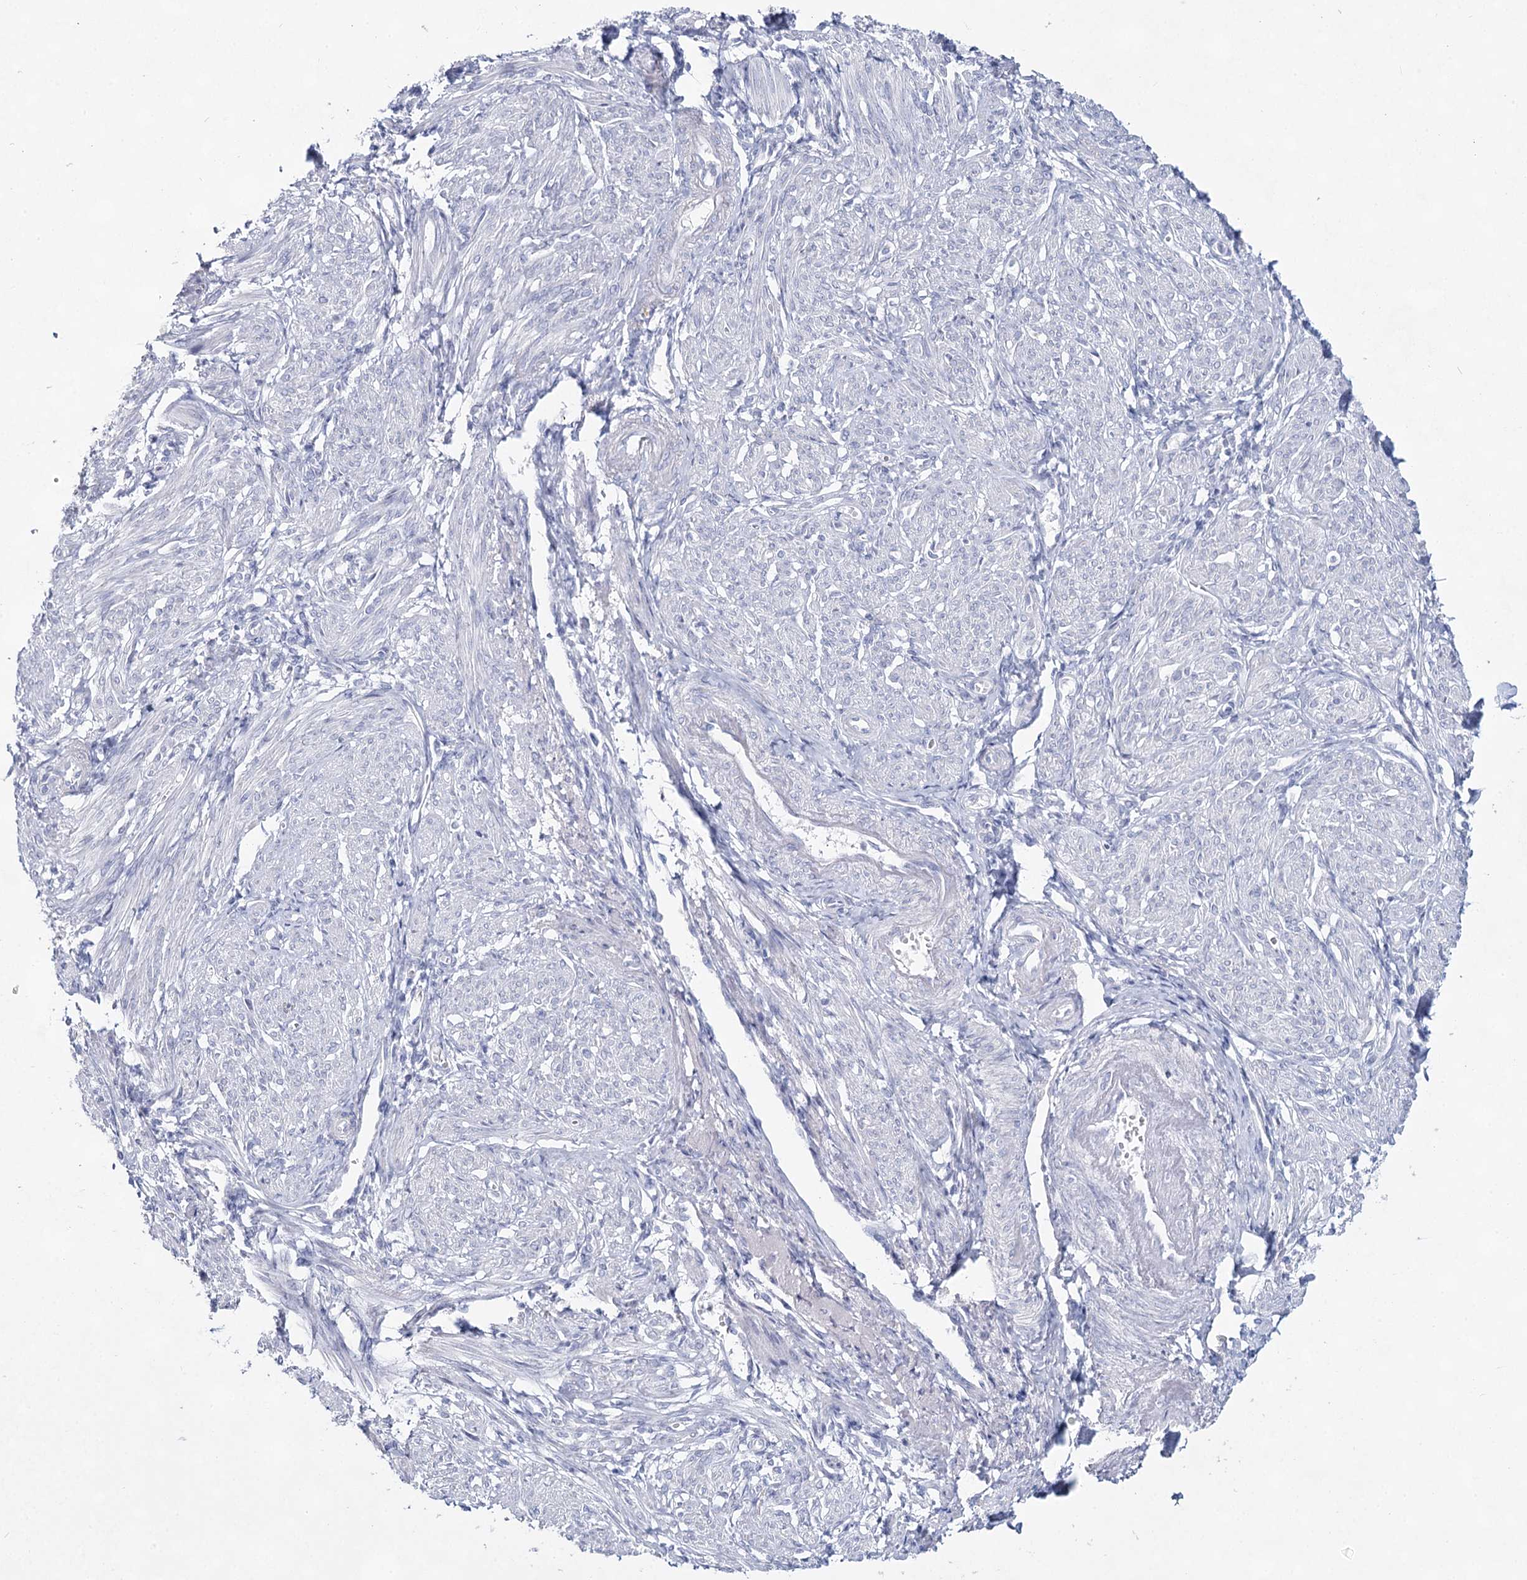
{"staining": {"intensity": "negative", "quantity": "none", "location": "none"}, "tissue": "smooth muscle", "cell_type": "Smooth muscle cells", "image_type": "normal", "snomed": [{"axis": "morphology", "description": "Normal tissue, NOS"}, {"axis": "topography", "description": "Smooth muscle"}], "caption": "DAB immunohistochemical staining of benign human smooth muscle demonstrates no significant positivity in smooth muscle cells. (DAB (3,3'-diaminobenzidine) immunohistochemistry (IHC) visualized using brightfield microscopy, high magnification).", "gene": "SLC17A2", "patient": {"sex": "female", "age": 39}}